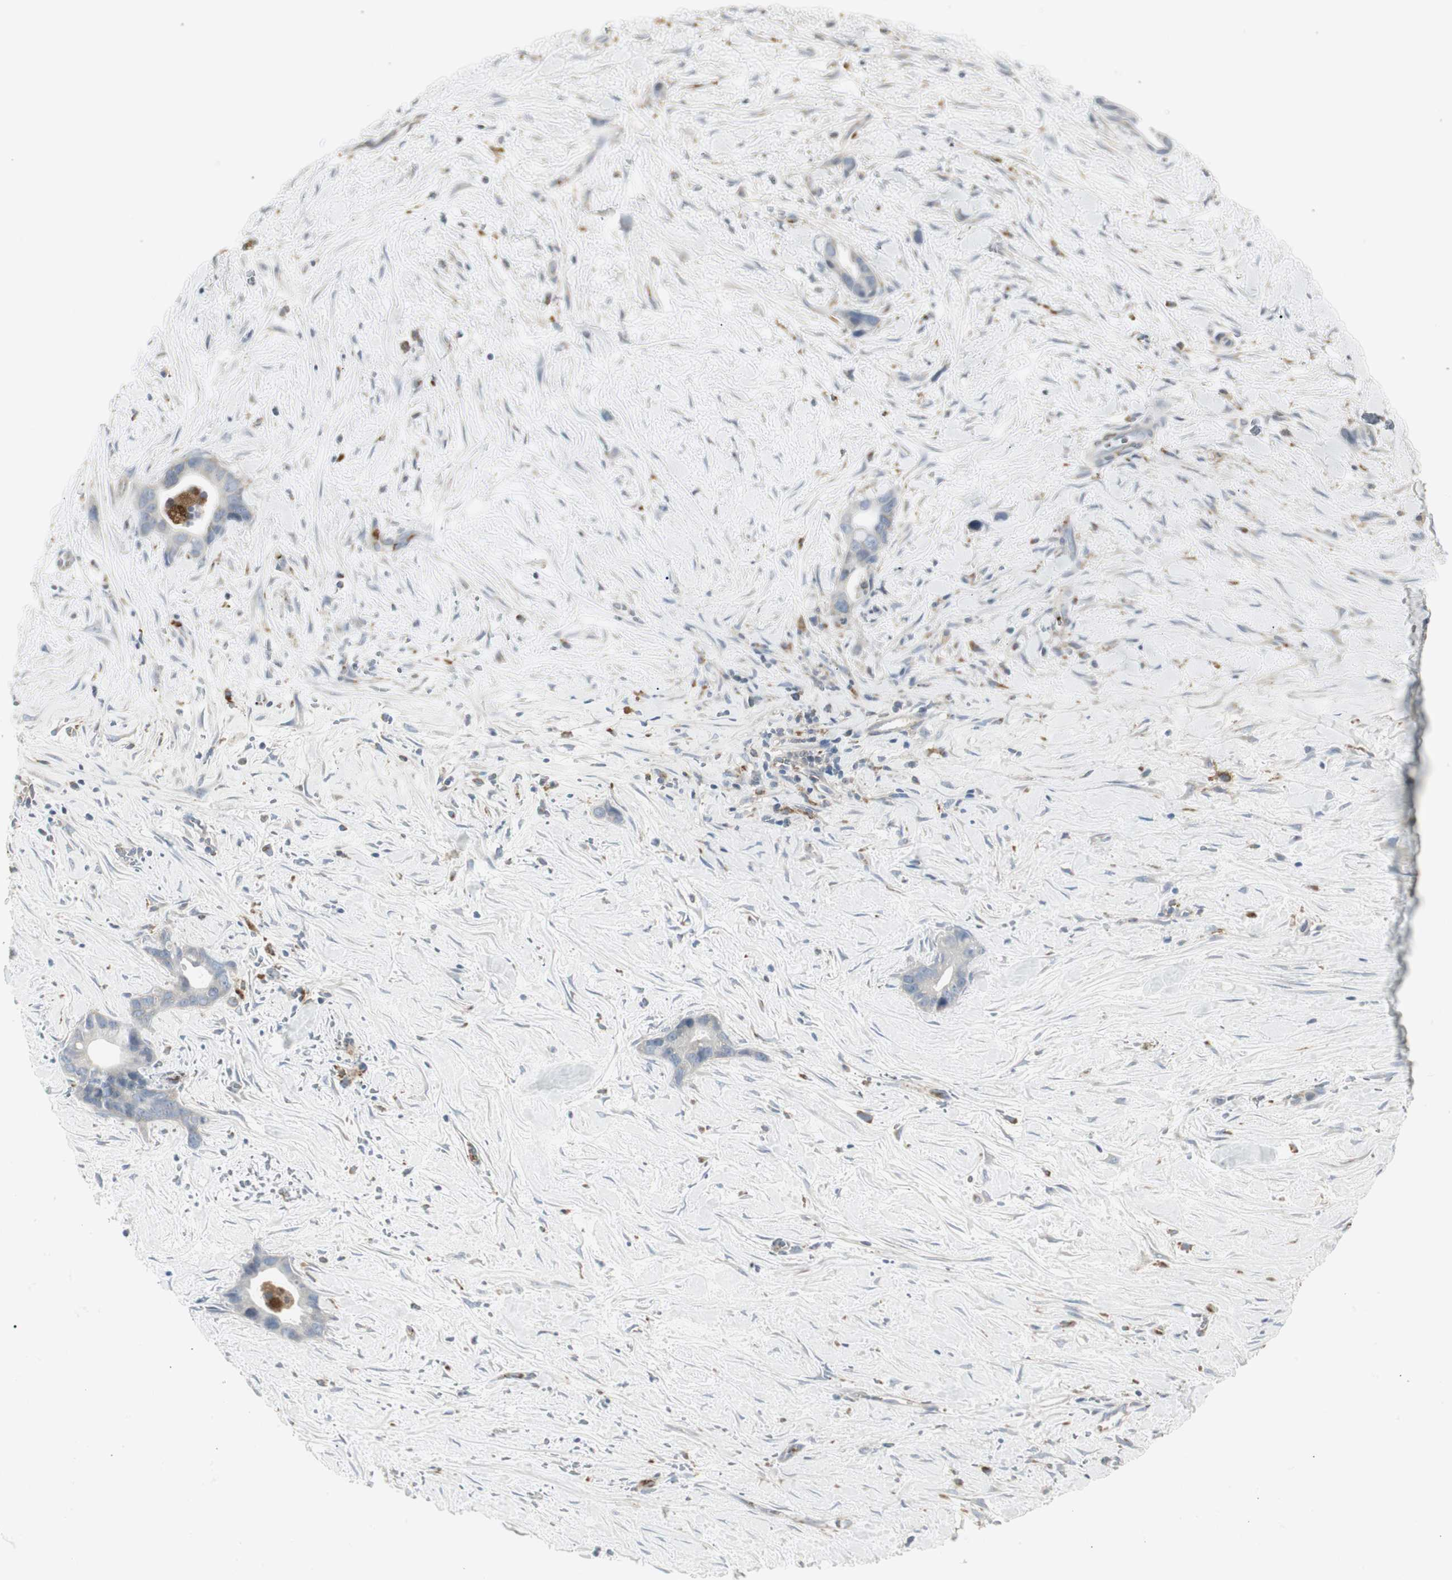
{"staining": {"intensity": "negative", "quantity": "none", "location": "none"}, "tissue": "liver cancer", "cell_type": "Tumor cells", "image_type": "cancer", "snomed": [{"axis": "morphology", "description": "Cholangiocarcinoma"}, {"axis": "topography", "description": "Liver"}], "caption": "This is an immunohistochemistry (IHC) histopathology image of liver cancer (cholangiocarcinoma). There is no positivity in tumor cells.", "gene": "ATP6V1B2", "patient": {"sex": "female", "age": 55}}